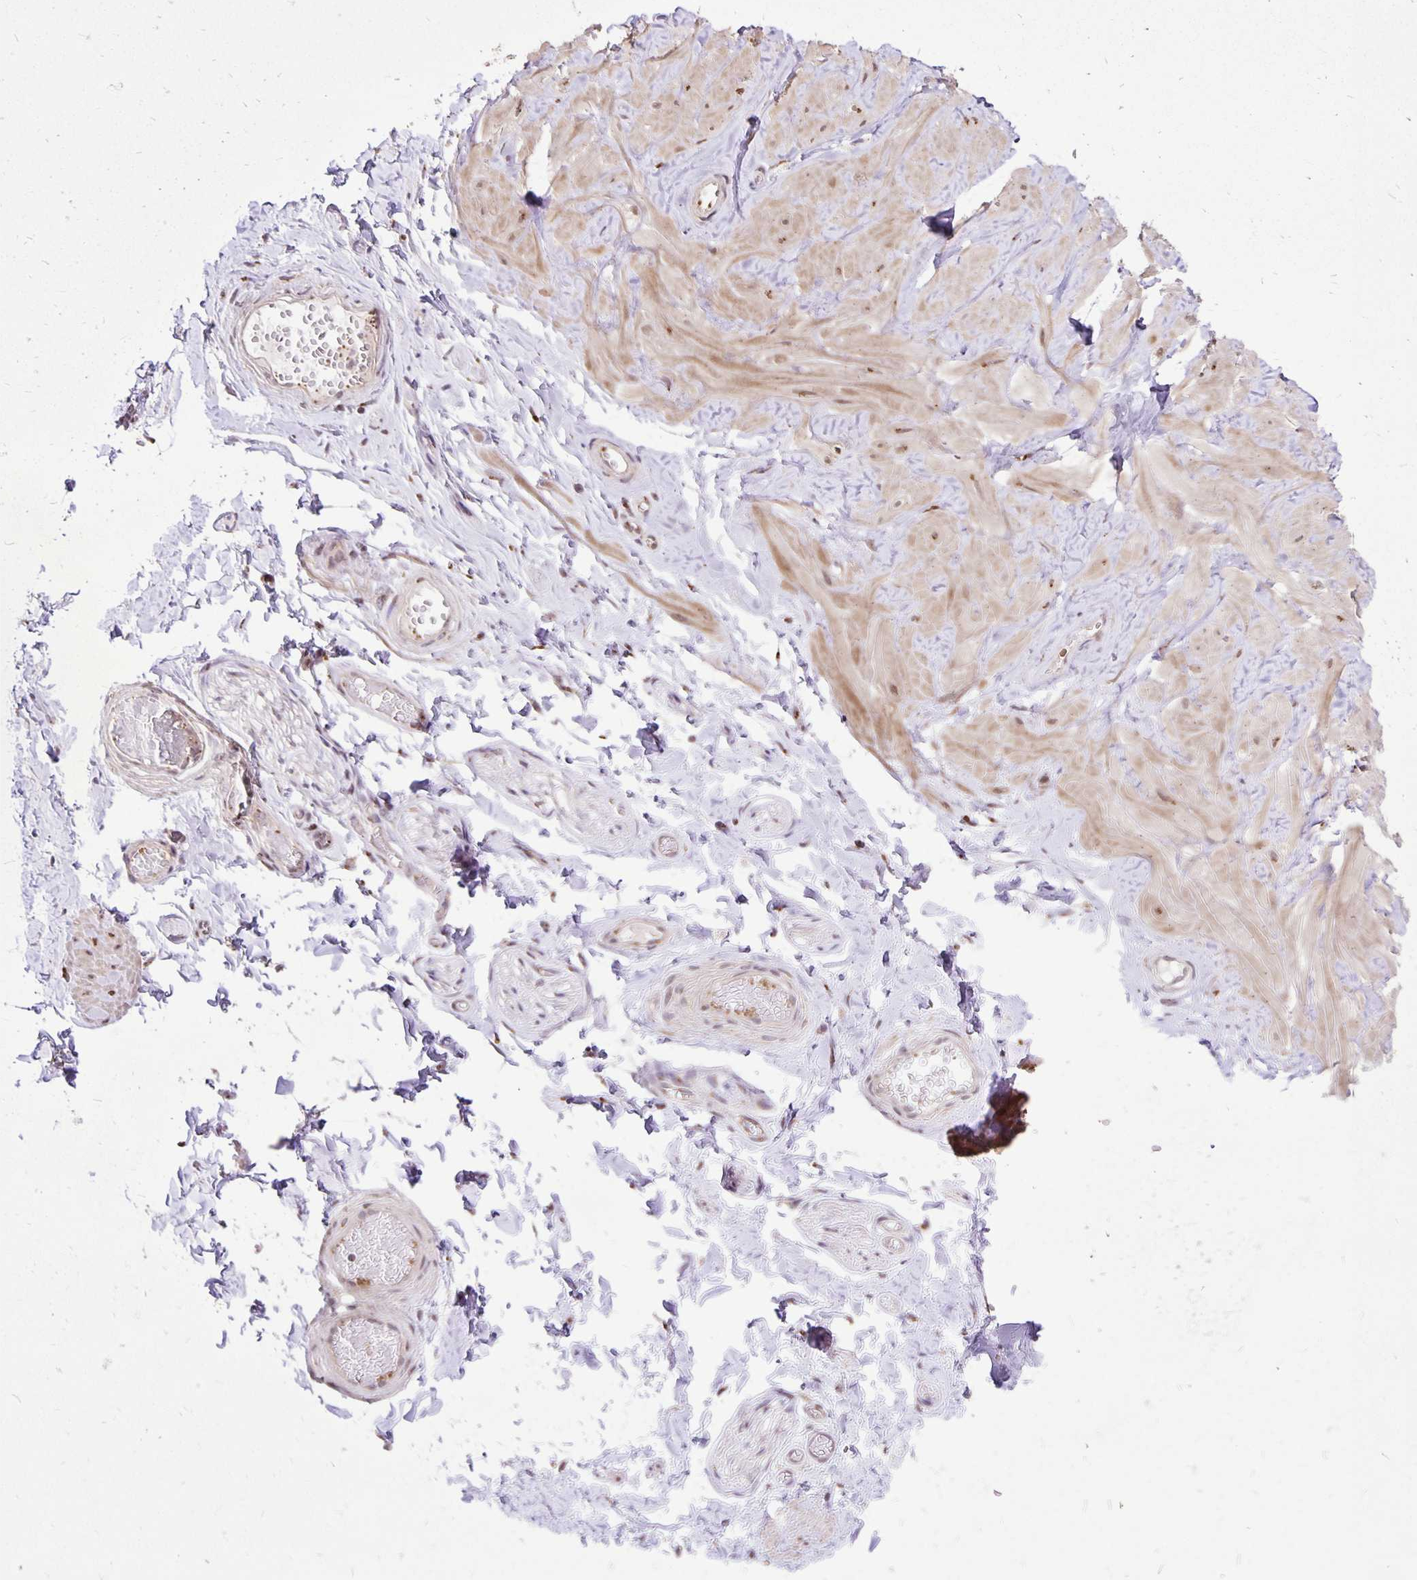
{"staining": {"intensity": "negative", "quantity": "none", "location": "none"}, "tissue": "adipose tissue", "cell_type": "Adipocytes", "image_type": "normal", "snomed": [{"axis": "morphology", "description": "Normal tissue, NOS"}, {"axis": "topography", "description": "Soft tissue"}, {"axis": "topography", "description": "Adipose tissue"}, {"axis": "topography", "description": "Vascular tissue"}, {"axis": "topography", "description": "Peripheral nerve tissue"}], "caption": "The image reveals no significant staining in adipocytes of adipose tissue.", "gene": "GOLGA5", "patient": {"sex": "male", "age": 29}}